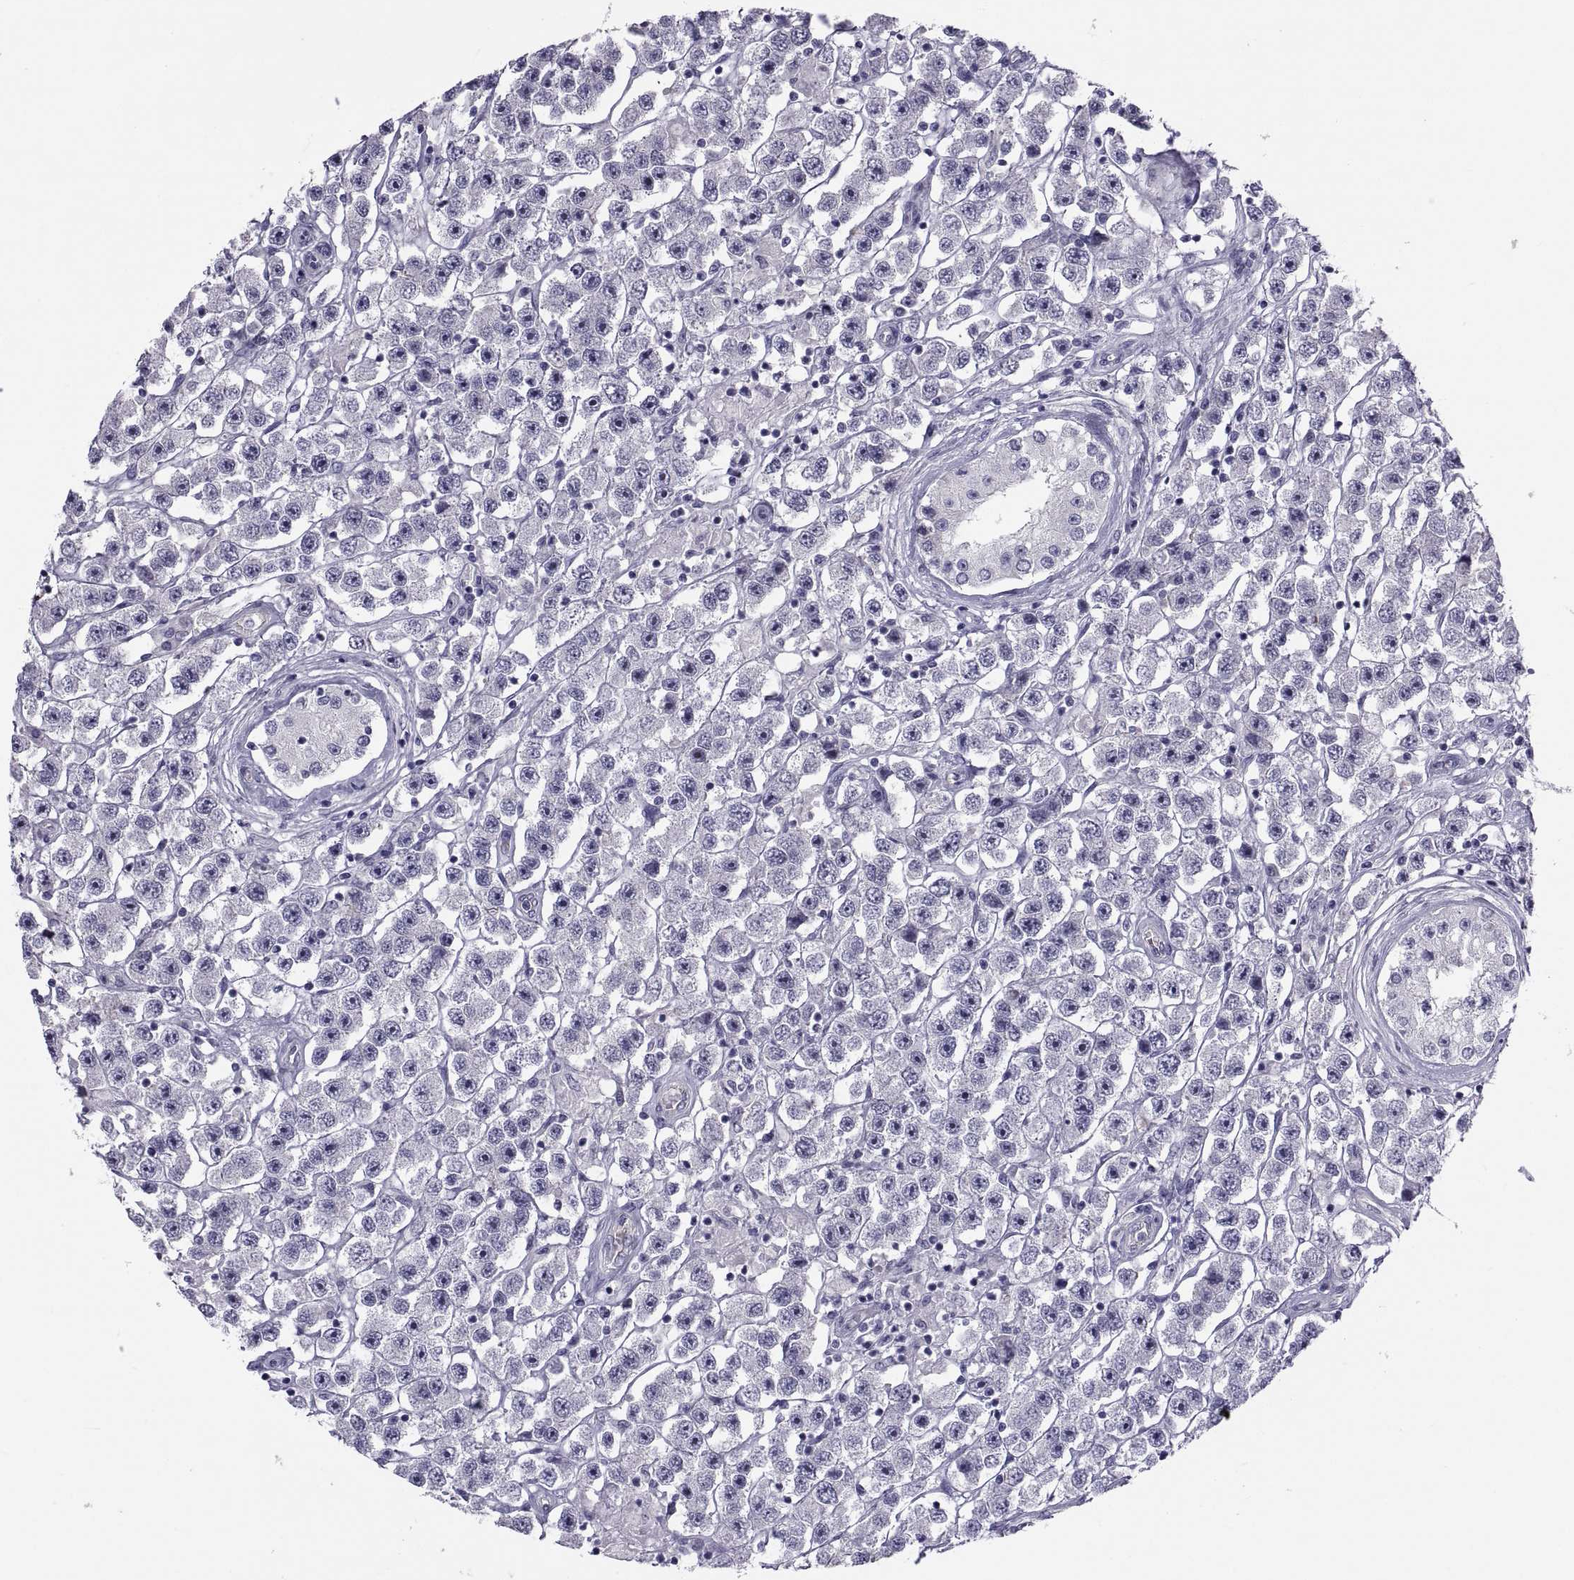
{"staining": {"intensity": "negative", "quantity": "none", "location": "none"}, "tissue": "testis cancer", "cell_type": "Tumor cells", "image_type": "cancer", "snomed": [{"axis": "morphology", "description": "Seminoma, NOS"}, {"axis": "topography", "description": "Testis"}], "caption": "IHC histopathology image of neoplastic tissue: human seminoma (testis) stained with DAB reveals no significant protein staining in tumor cells. (Brightfield microscopy of DAB (3,3'-diaminobenzidine) immunohistochemistry at high magnification).", "gene": "TMEM158", "patient": {"sex": "male", "age": 45}}